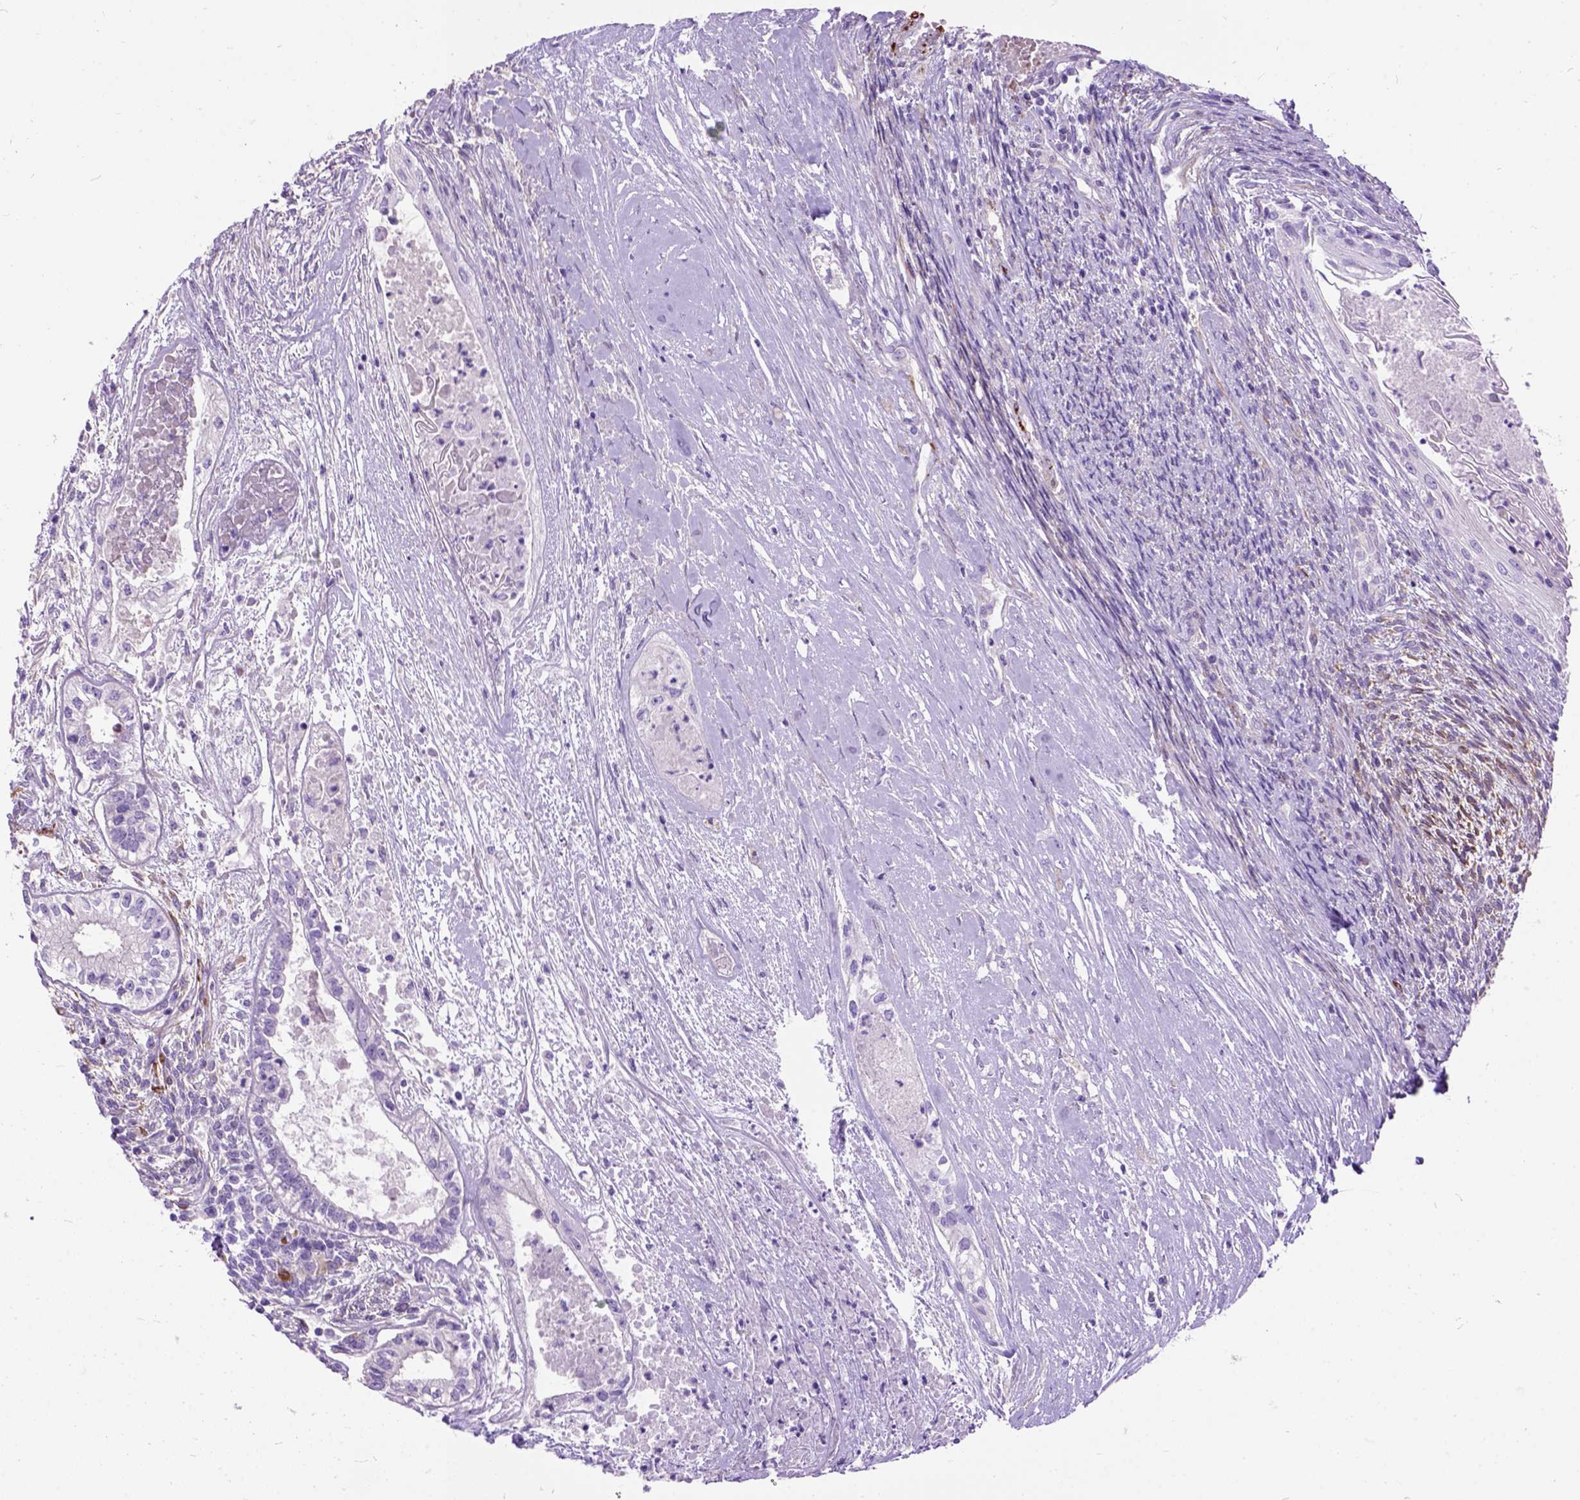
{"staining": {"intensity": "negative", "quantity": "none", "location": "none"}, "tissue": "testis cancer", "cell_type": "Tumor cells", "image_type": "cancer", "snomed": [{"axis": "morphology", "description": "Carcinoma, Embryonal, NOS"}, {"axis": "topography", "description": "Testis"}], "caption": "Photomicrograph shows no protein staining in tumor cells of testis embryonal carcinoma tissue. Brightfield microscopy of immunohistochemistry (IHC) stained with DAB (3,3'-diaminobenzidine) (brown) and hematoxylin (blue), captured at high magnification.", "gene": "MAPT", "patient": {"sex": "male", "age": 37}}